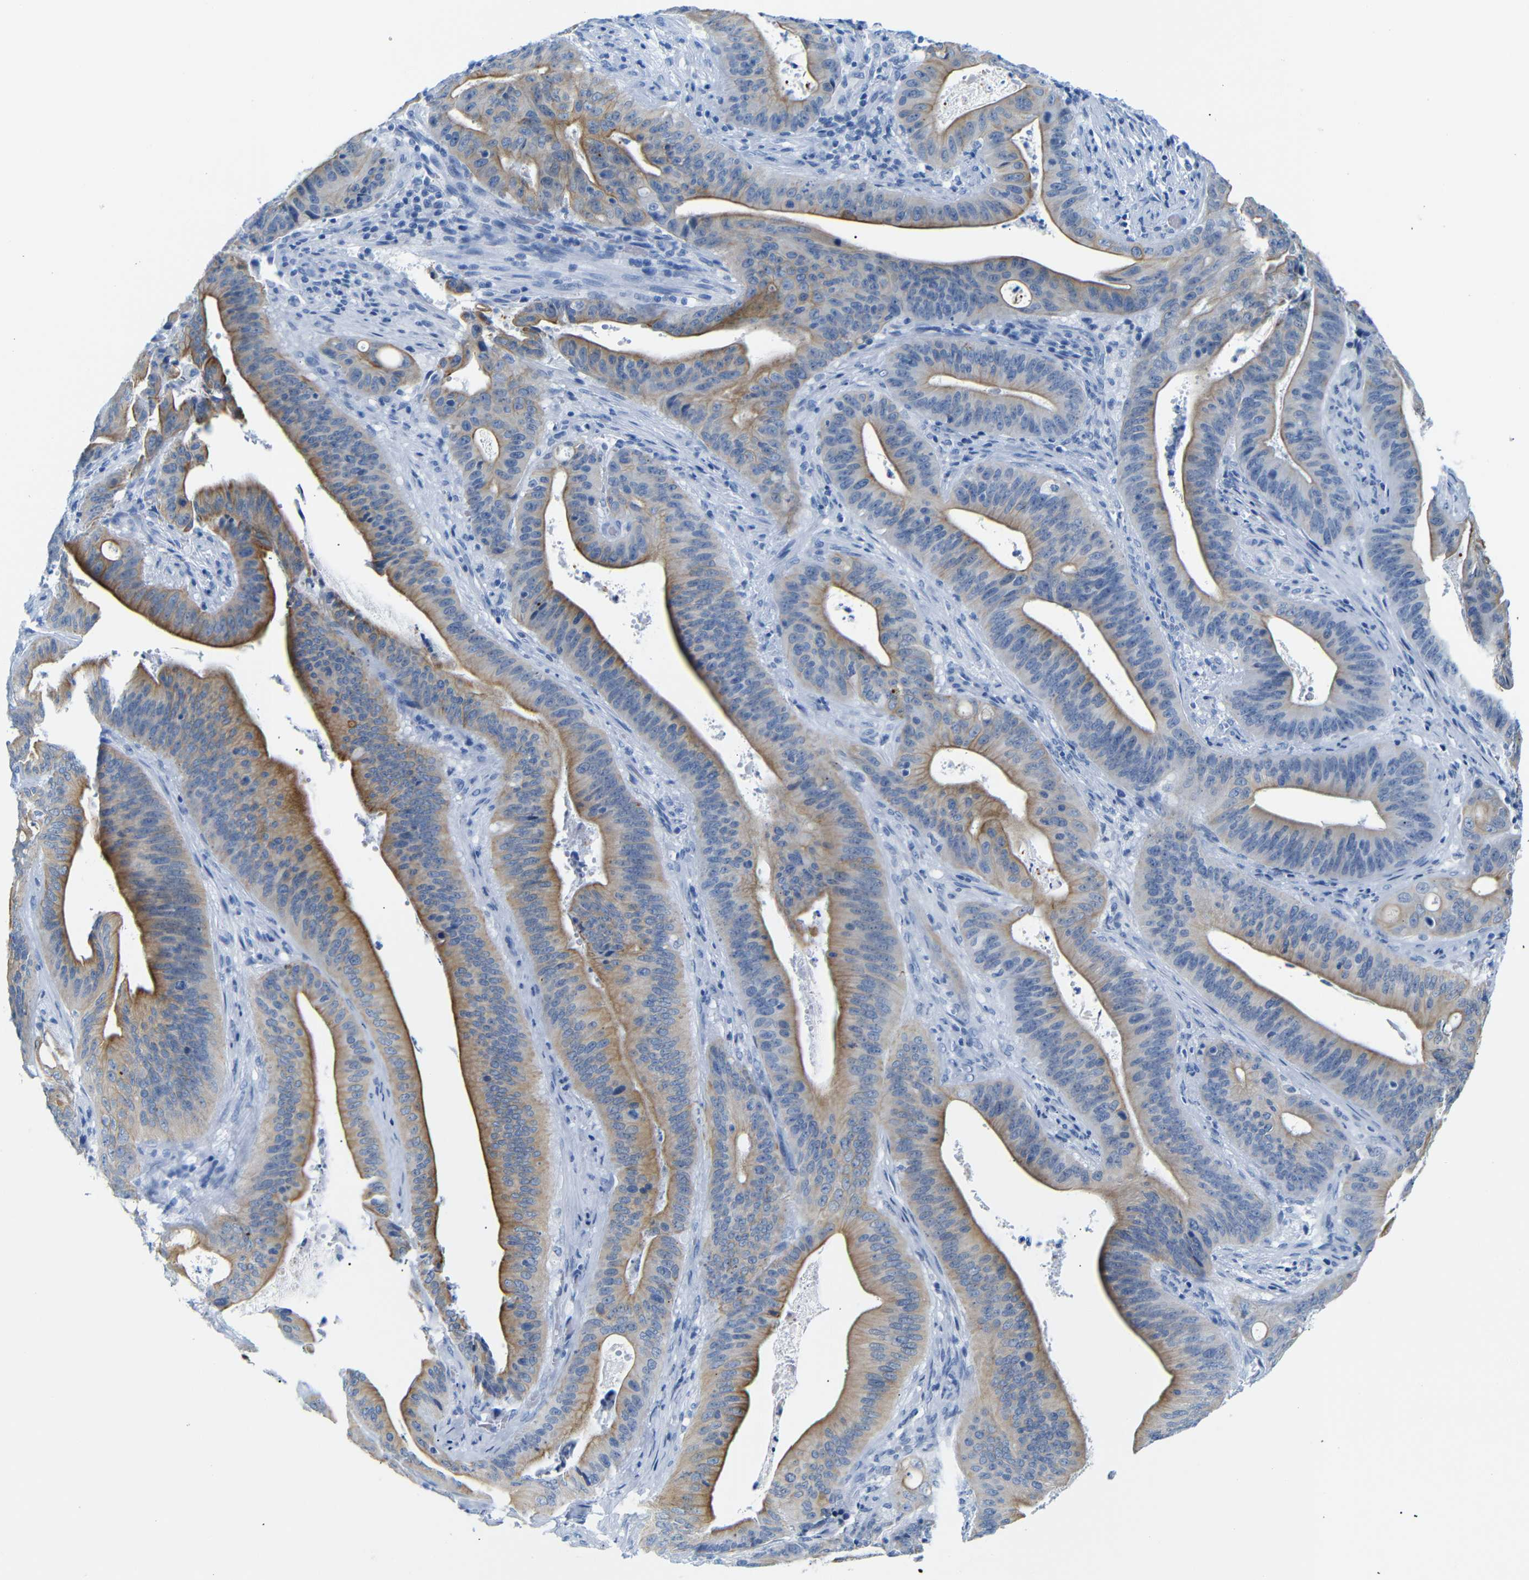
{"staining": {"intensity": "moderate", "quantity": ">75%", "location": "cytoplasmic/membranous"}, "tissue": "pancreatic cancer", "cell_type": "Tumor cells", "image_type": "cancer", "snomed": [{"axis": "morphology", "description": "Normal tissue, NOS"}, {"axis": "topography", "description": "Lymph node"}], "caption": "Protein staining of pancreatic cancer tissue demonstrates moderate cytoplasmic/membranous staining in about >75% of tumor cells.", "gene": "DYNAP", "patient": {"sex": "male", "age": 62}}